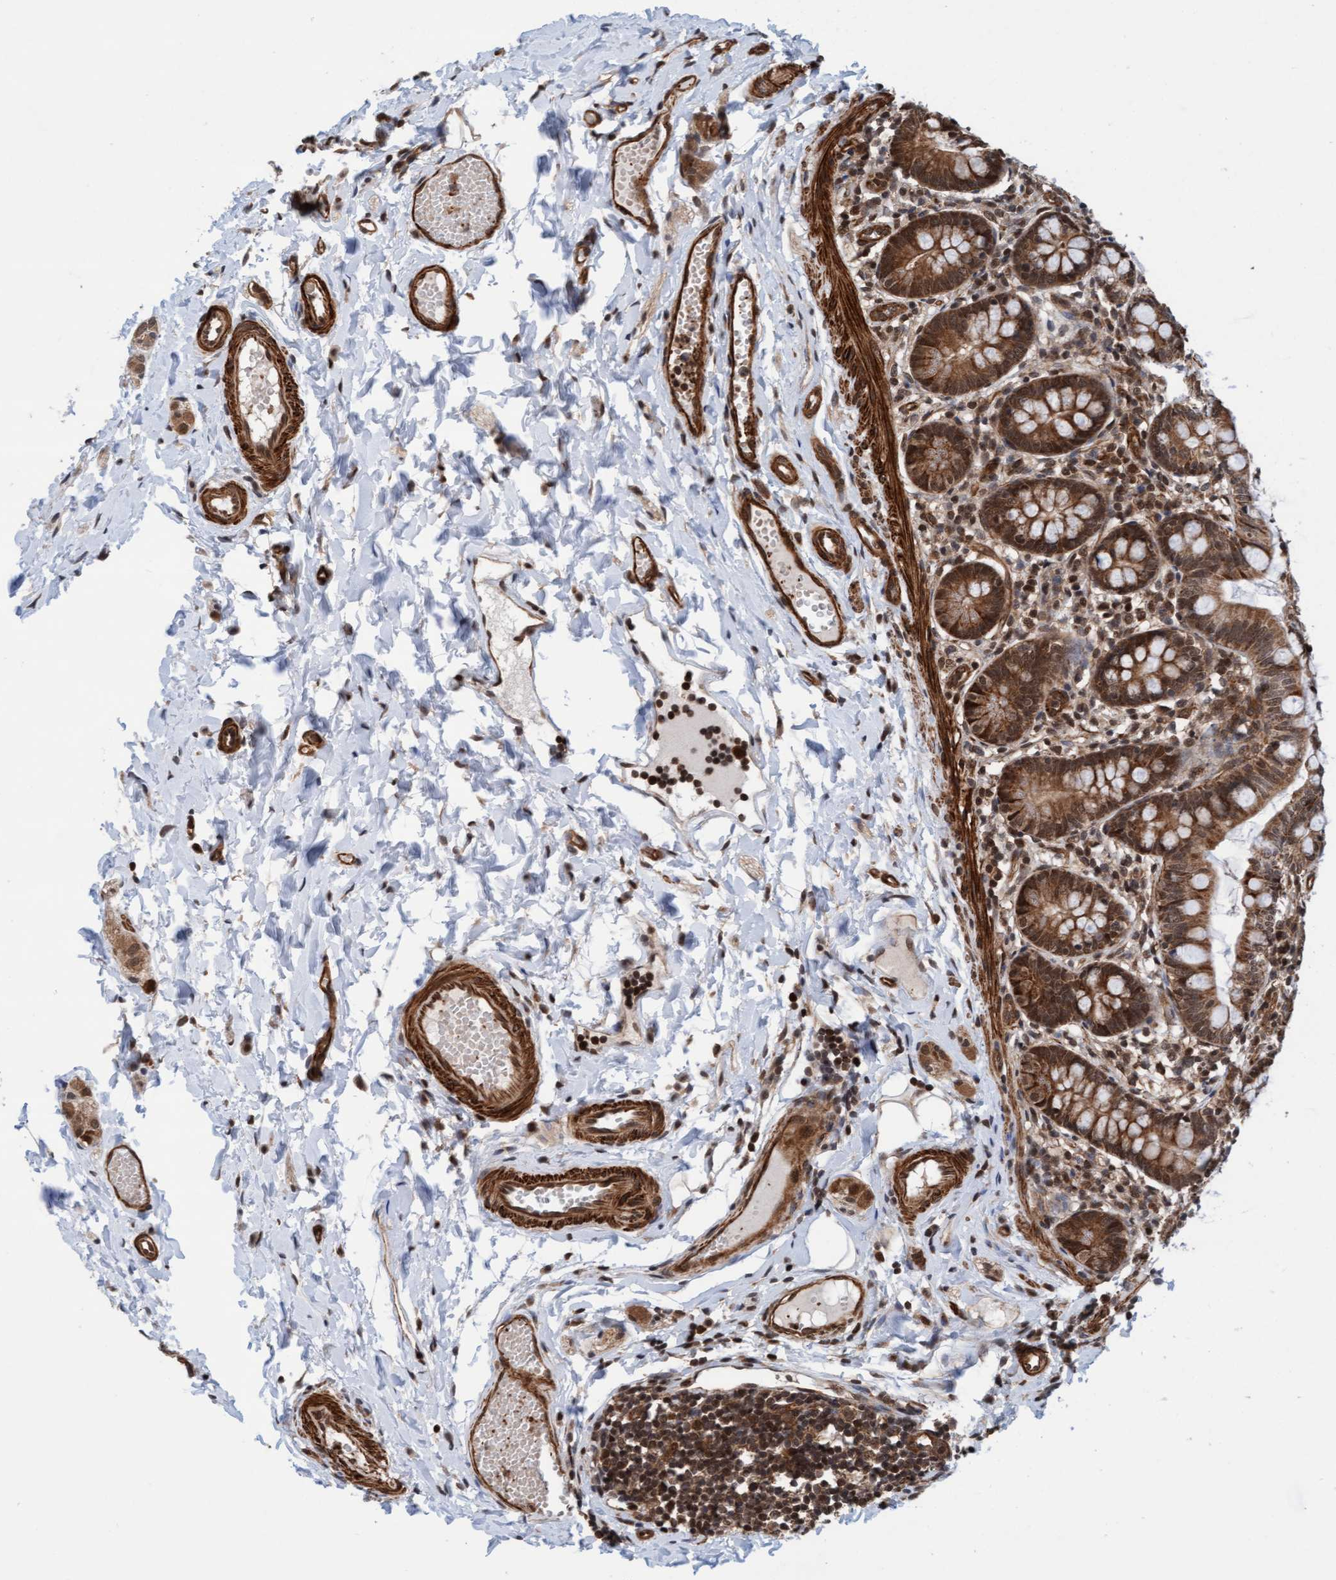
{"staining": {"intensity": "moderate", "quantity": ">75%", "location": "cytoplasmic/membranous,nuclear"}, "tissue": "small intestine", "cell_type": "Glandular cells", "image_type": "normal", "snomed": [{"axis": "morphology", "description": "Normal tissue, NOS"}, {"axis": "topography", "description": "Small intestine"}], "caption": "Glandular cells show medium levels of moderate cytoplasmic/membranous,nuclear positivity in about >75% of cells in benign human small intestine.", "gene": "STXBP4", "patient": {"sex": "male", "age": 7}}